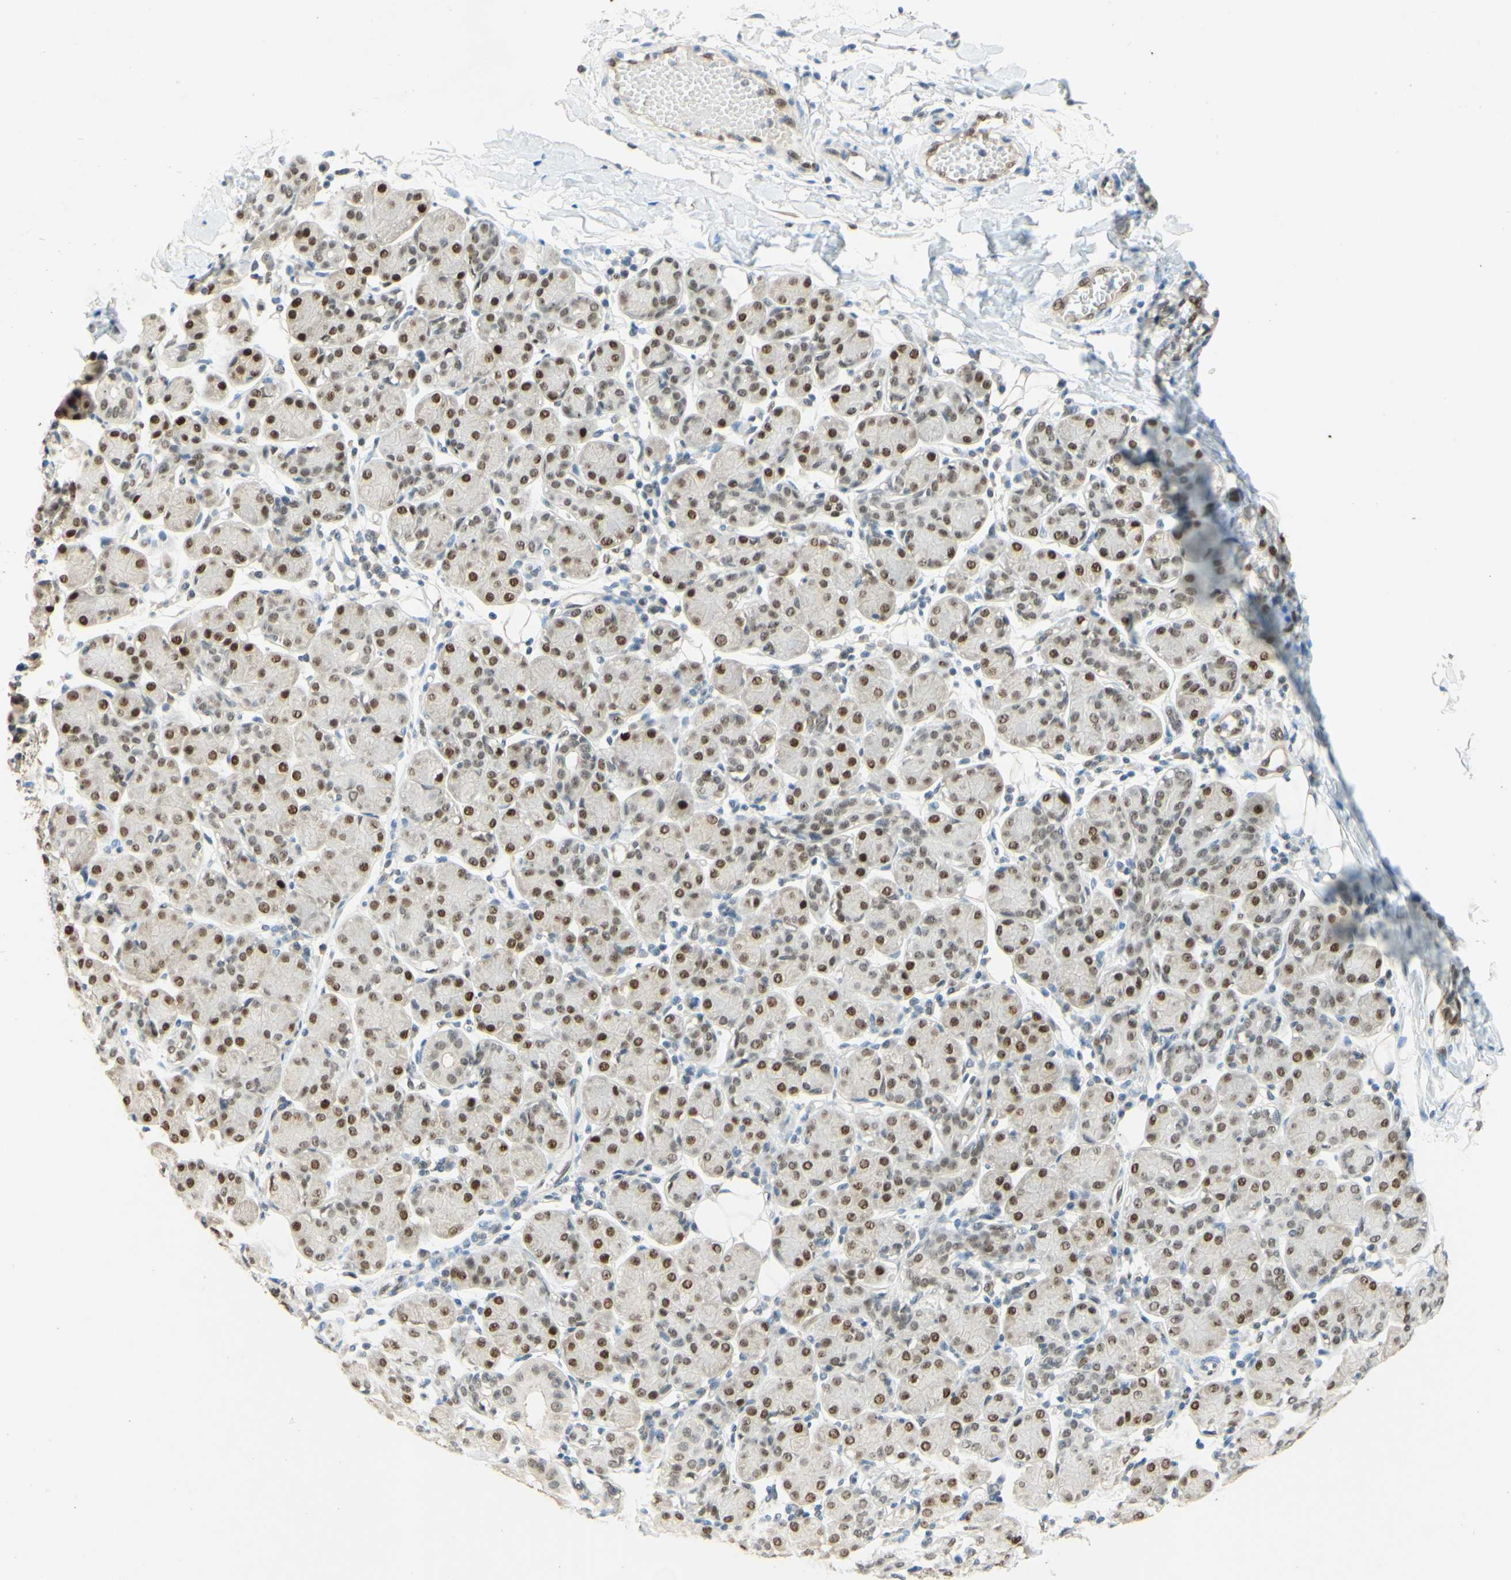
{"staining": {"intensity": "strong", "quantity": "25%-75%", "location": "nuclear"}, "tissue": "salivary gland", "cell_type": "Glandular cells", "image_type": "normal", "snomed": [{"axis": "morphology", "description": "Normal tissue, NOS"}, {"axis": "morphology", "description": "Inflammation, NOS"}, {"axis": "topography", "description": "Lymph node"}, {"axis": "topography", "description": "Salivary gland"}], "caption": "Immunohistochemistry (IHC) photomicrograph of unremarkable human salivary gland stained for a protein (brown), which displays high levels of strong nuclear expression in about 25%-75% of glandular cells.", "gene": "POLB", "patient": {"sex": "male", "age": 3}}